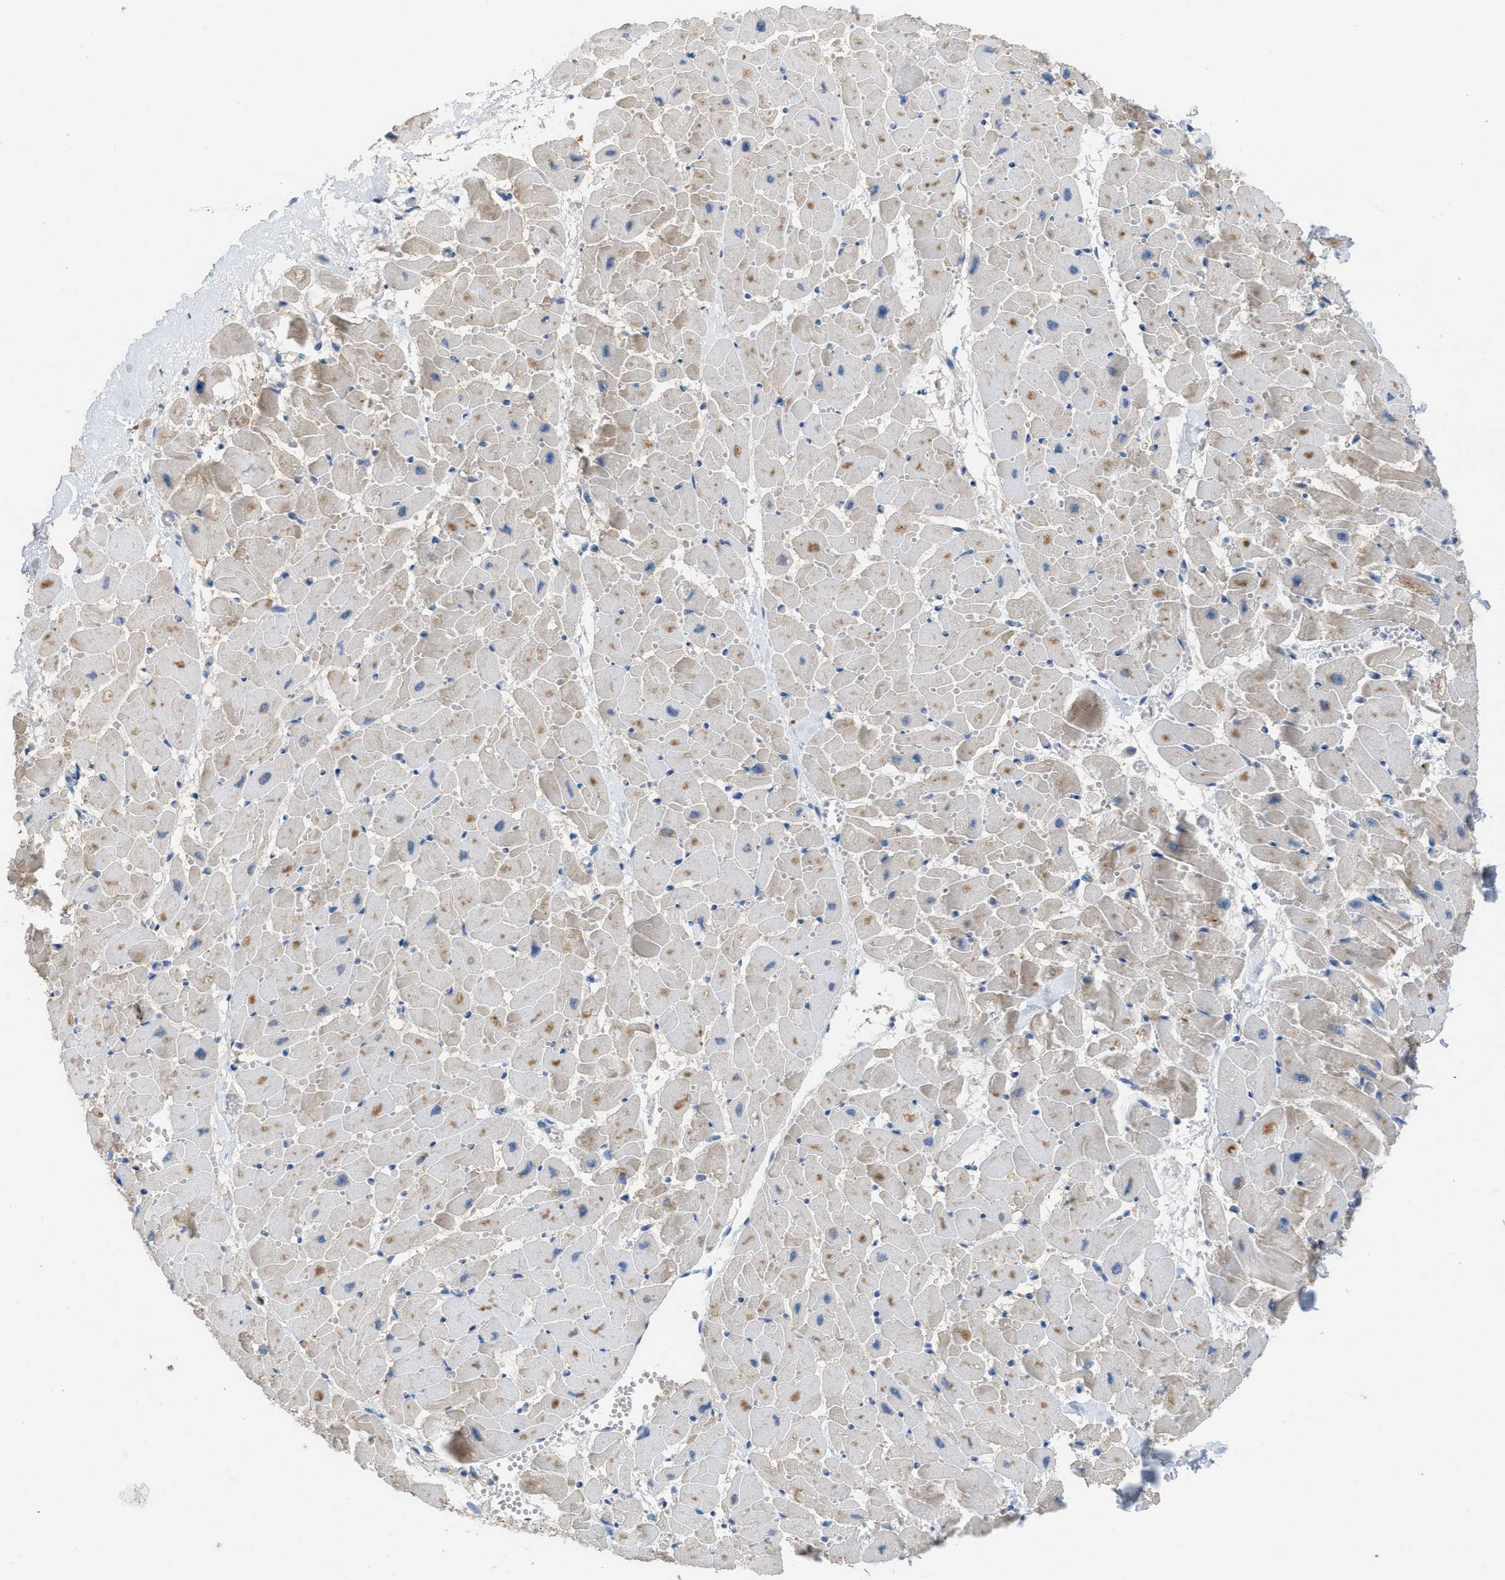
{"staining": {"intensity": "weak", "quantity": "25%-75%", "location": "cytoplasmic/membranous"}, "tissue": "heart muscle", "cell_type": "Cardiomyocytes", "image_type": "normal", "snomed": [{"axis": "morphology", "description": "Normal tissue, NOS"}, {"axis": "topography", "description": "Heart"}], "caption": "This is a histology image of immunohistochemistry staining of benign heart muscle, which shows weak staining in the cytoplasmic/membranous of cardiomyocytes.", "gene": "UBA5", "patient": {"sex": "female", "age": 19}}